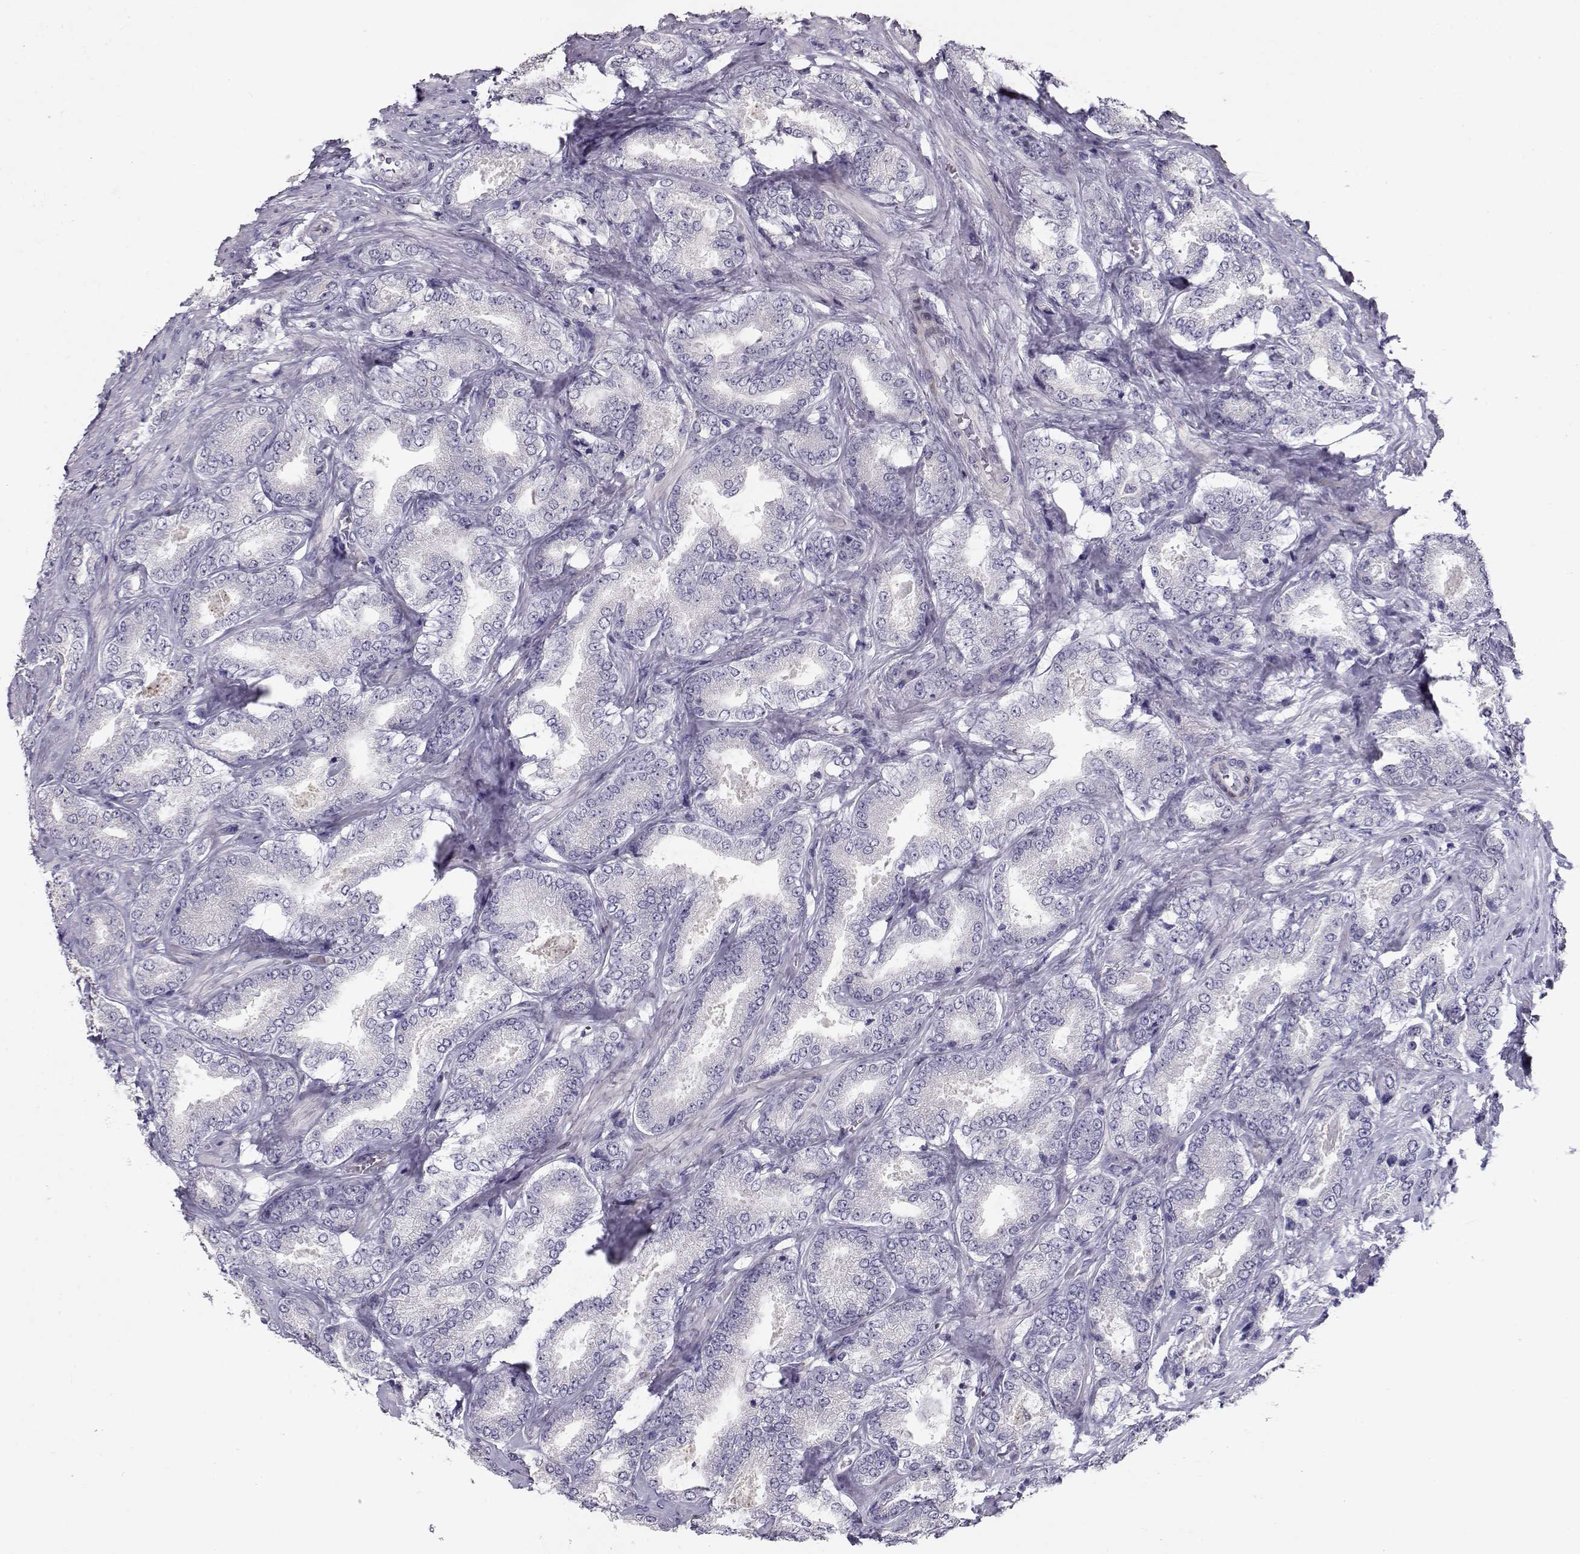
{"staining": {"intensity": "negative", "quantity": "none", "location": "none"}, "tissue": "prostate cancer", "cell_type": "Tumor cells", "image_type": "cancer", "snomed": [{"axis": "morphology", "description": "Adenocarcinoma, NOS"}, {"axis": "topography", "description": "Prostate"}], "caption": "Immunohistochemical staining of human adenocarcinoma (prostate) shows no significant expression in tumor cells.", "gene": "RD3", "patient": {"sex": "male", "age": 64}}